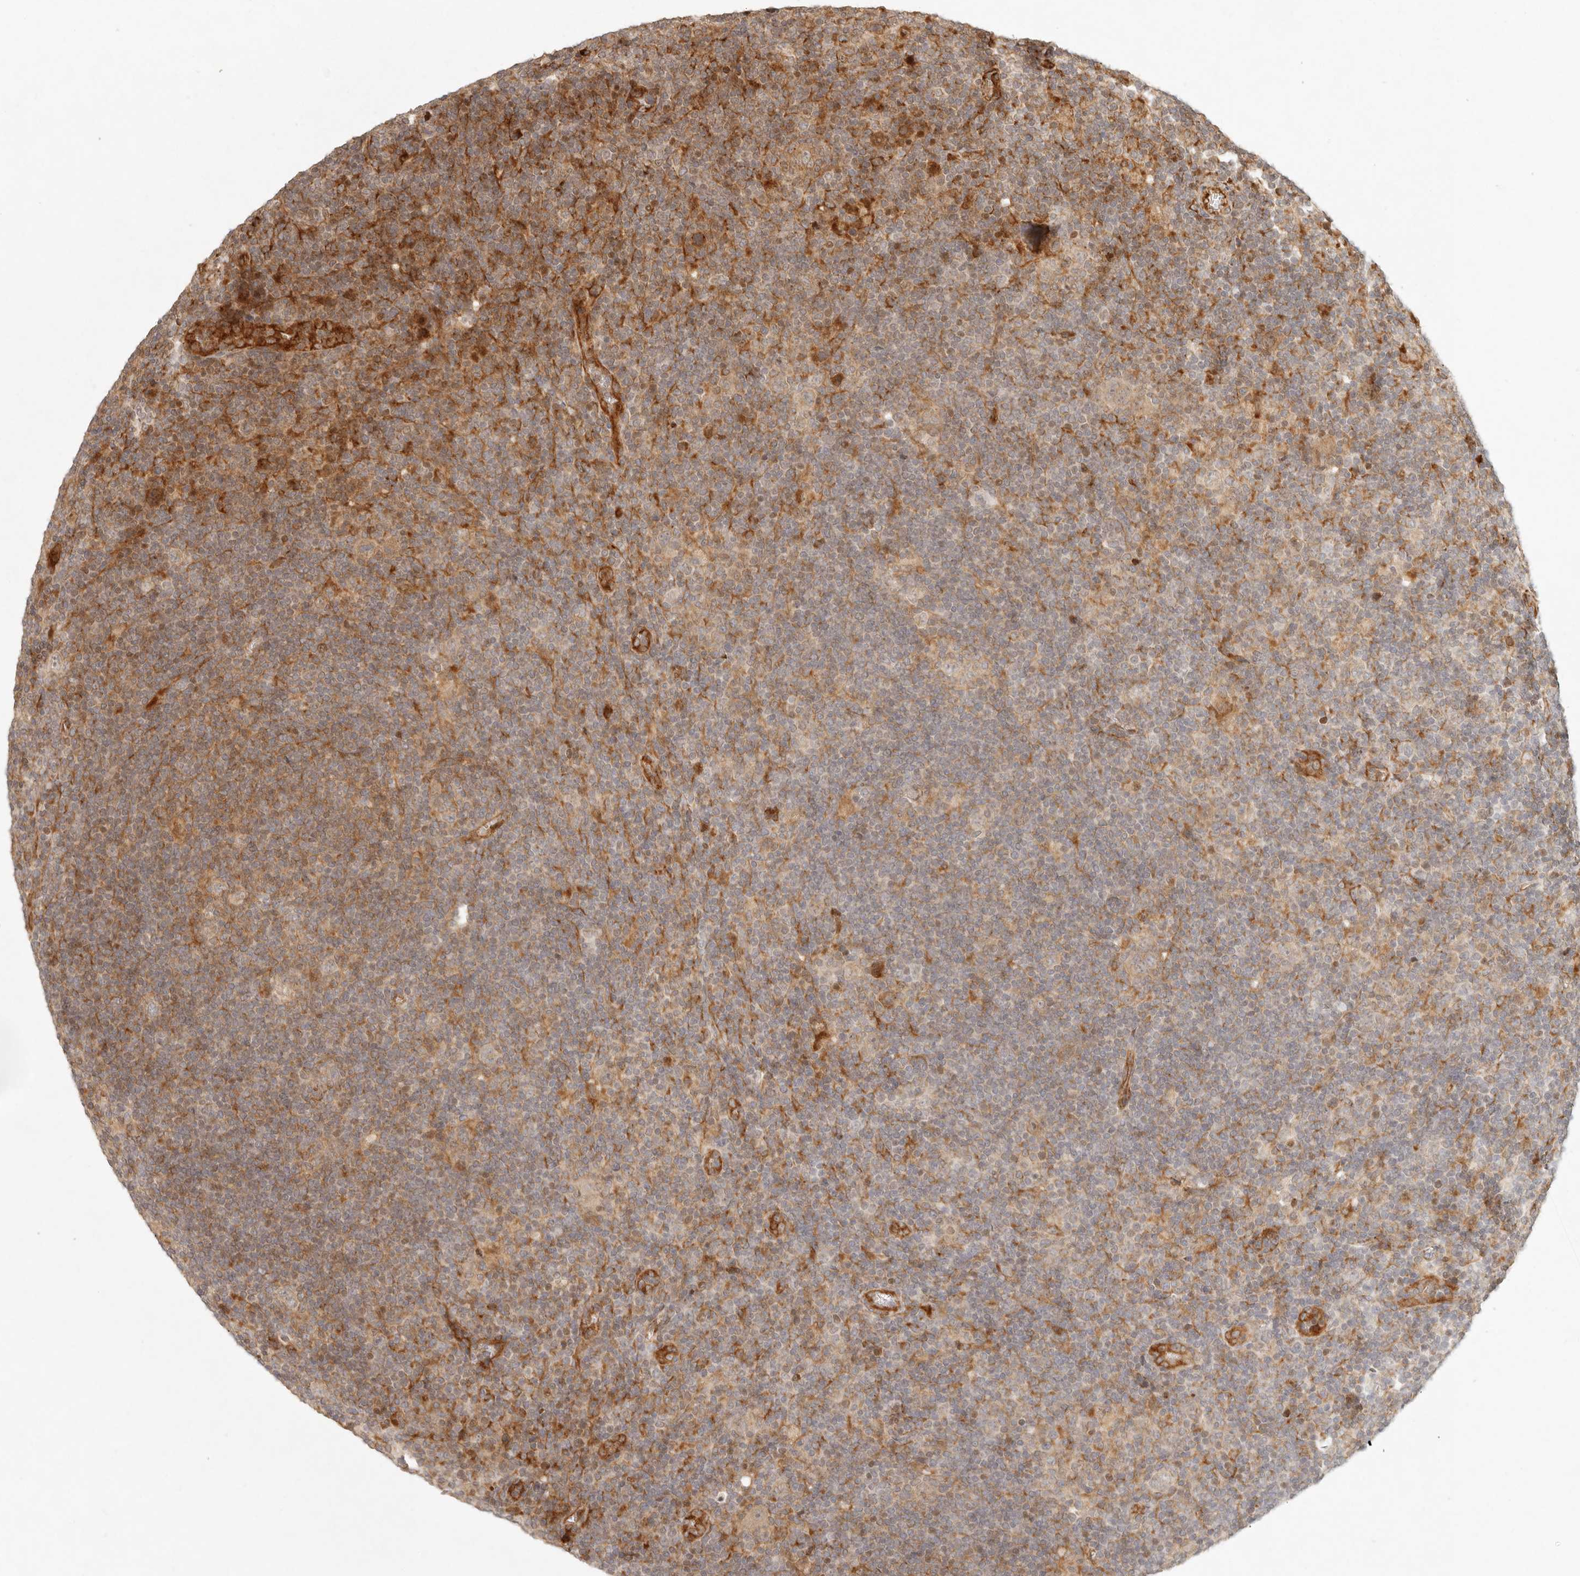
{"staining": {"intensity": "negative", "quantity": "none", "location": "none"}, "tissue": "lymphoma", "cell_type": "Tumor cells", "image_type": "cancer", "snomed": [{"axis": "morphology", "description": "Hodgkin's disease, NOS"}, {"axis": "topography", "description": "Lymph node"}], "caption": "There is no significant expression in tumor cells of Hodgkin's disease. The staining is performed using DAB (3,3'-diaminobenzidine) brown chromogen with nuclei counter-stained in using hematoxylin.", "gene": "KLHL38", "patient": {"sex": "female", "age": 57}}